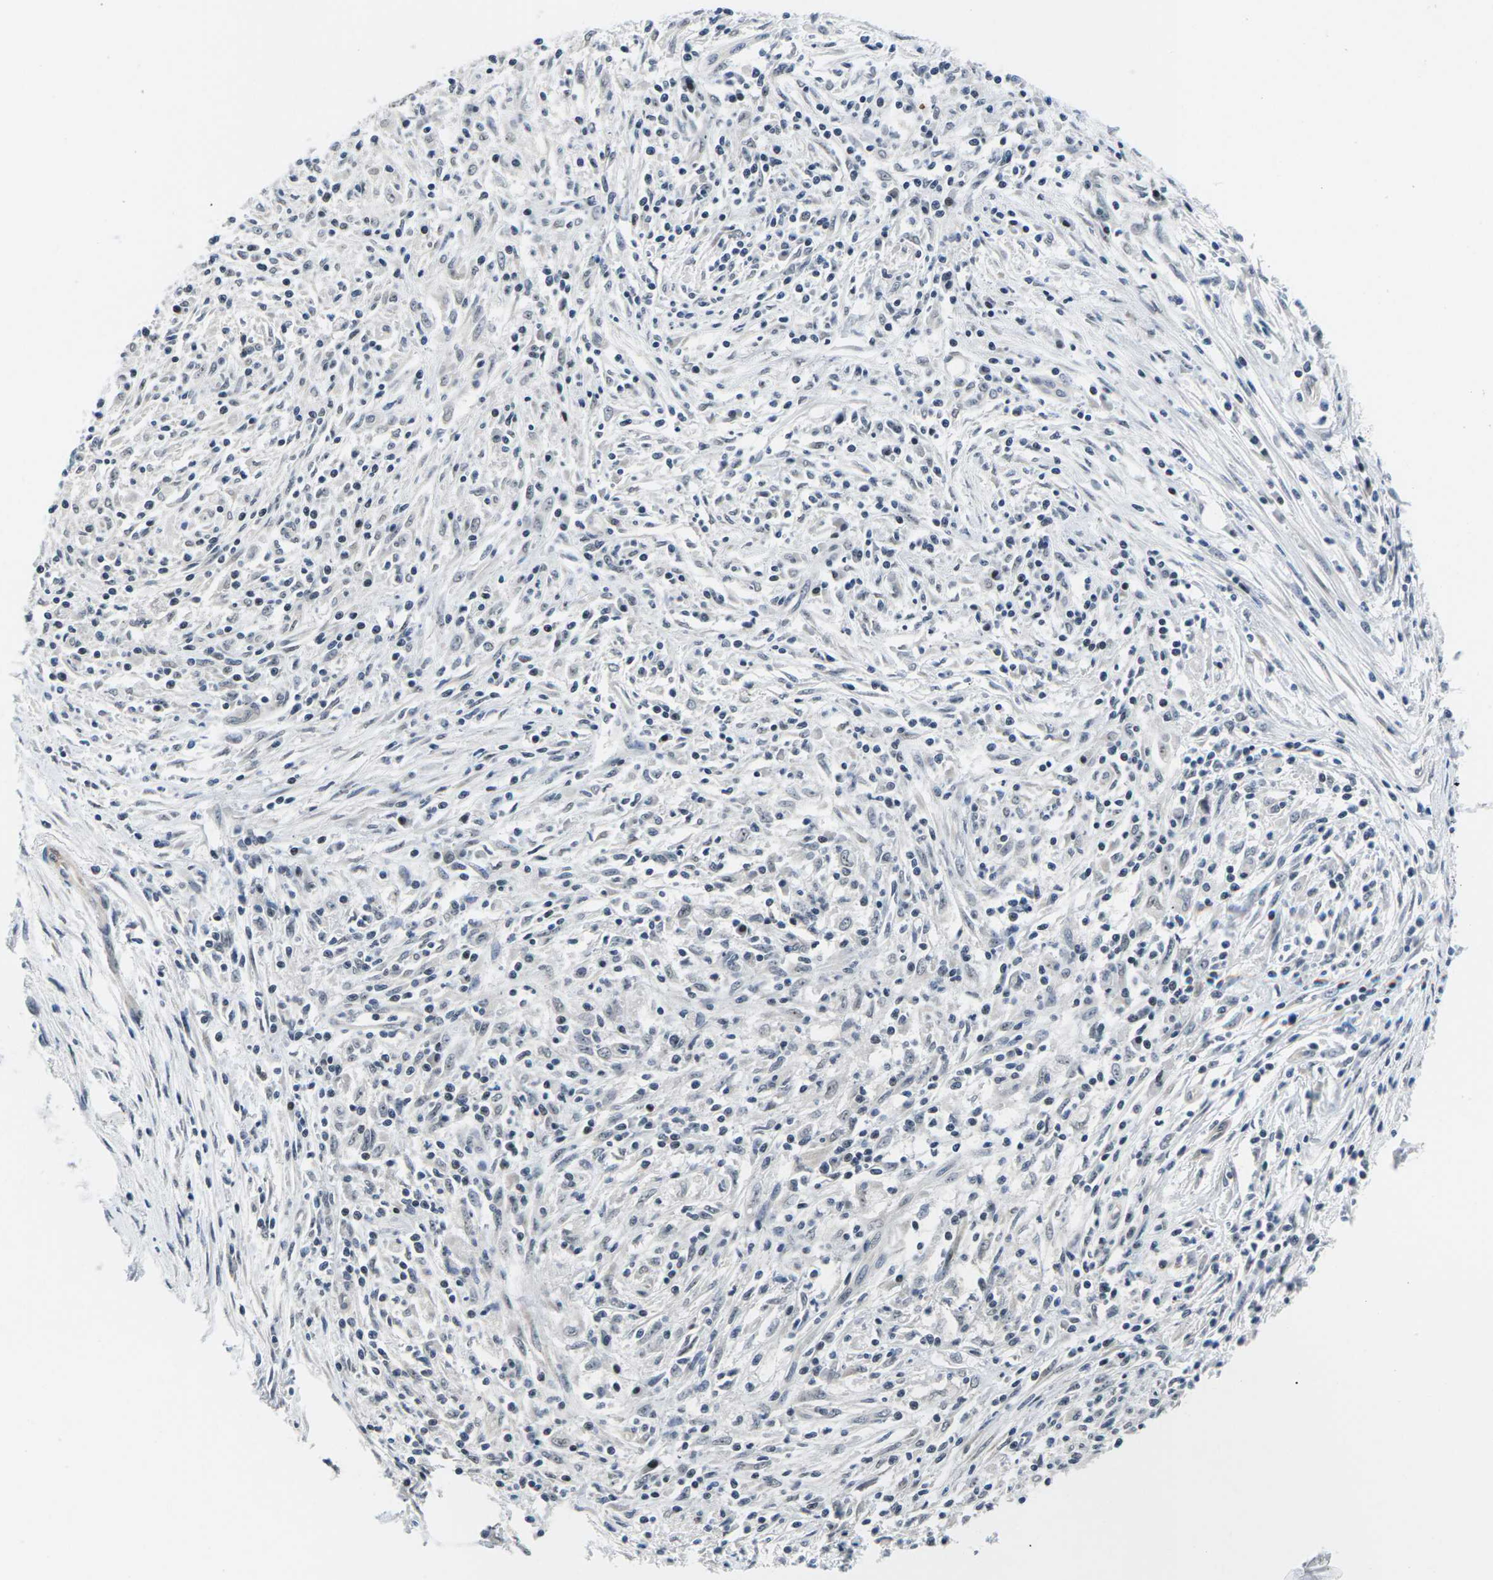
{"staining": {"intensity": "weak", "quantity": "25%-75%", "location": "nuclear"}, "tissue": "pancreatic cancer", "cell_type": "Tumor cells", "image_type": "cancer", "snomed": [{"axis": "morphology", "description": "Adenocarcinoma, NOS"}, {"axis": "topography", "description": "Pancreas"}], "caption": "About 25%-75% of tumor cells in human pancreatic adenocarcinoma reveal weak nuclear protein positivity as visualized by brown immunohistochemical staining.", "gene": "NSRP1", "patient": {"sex": "female", "age": 70}}